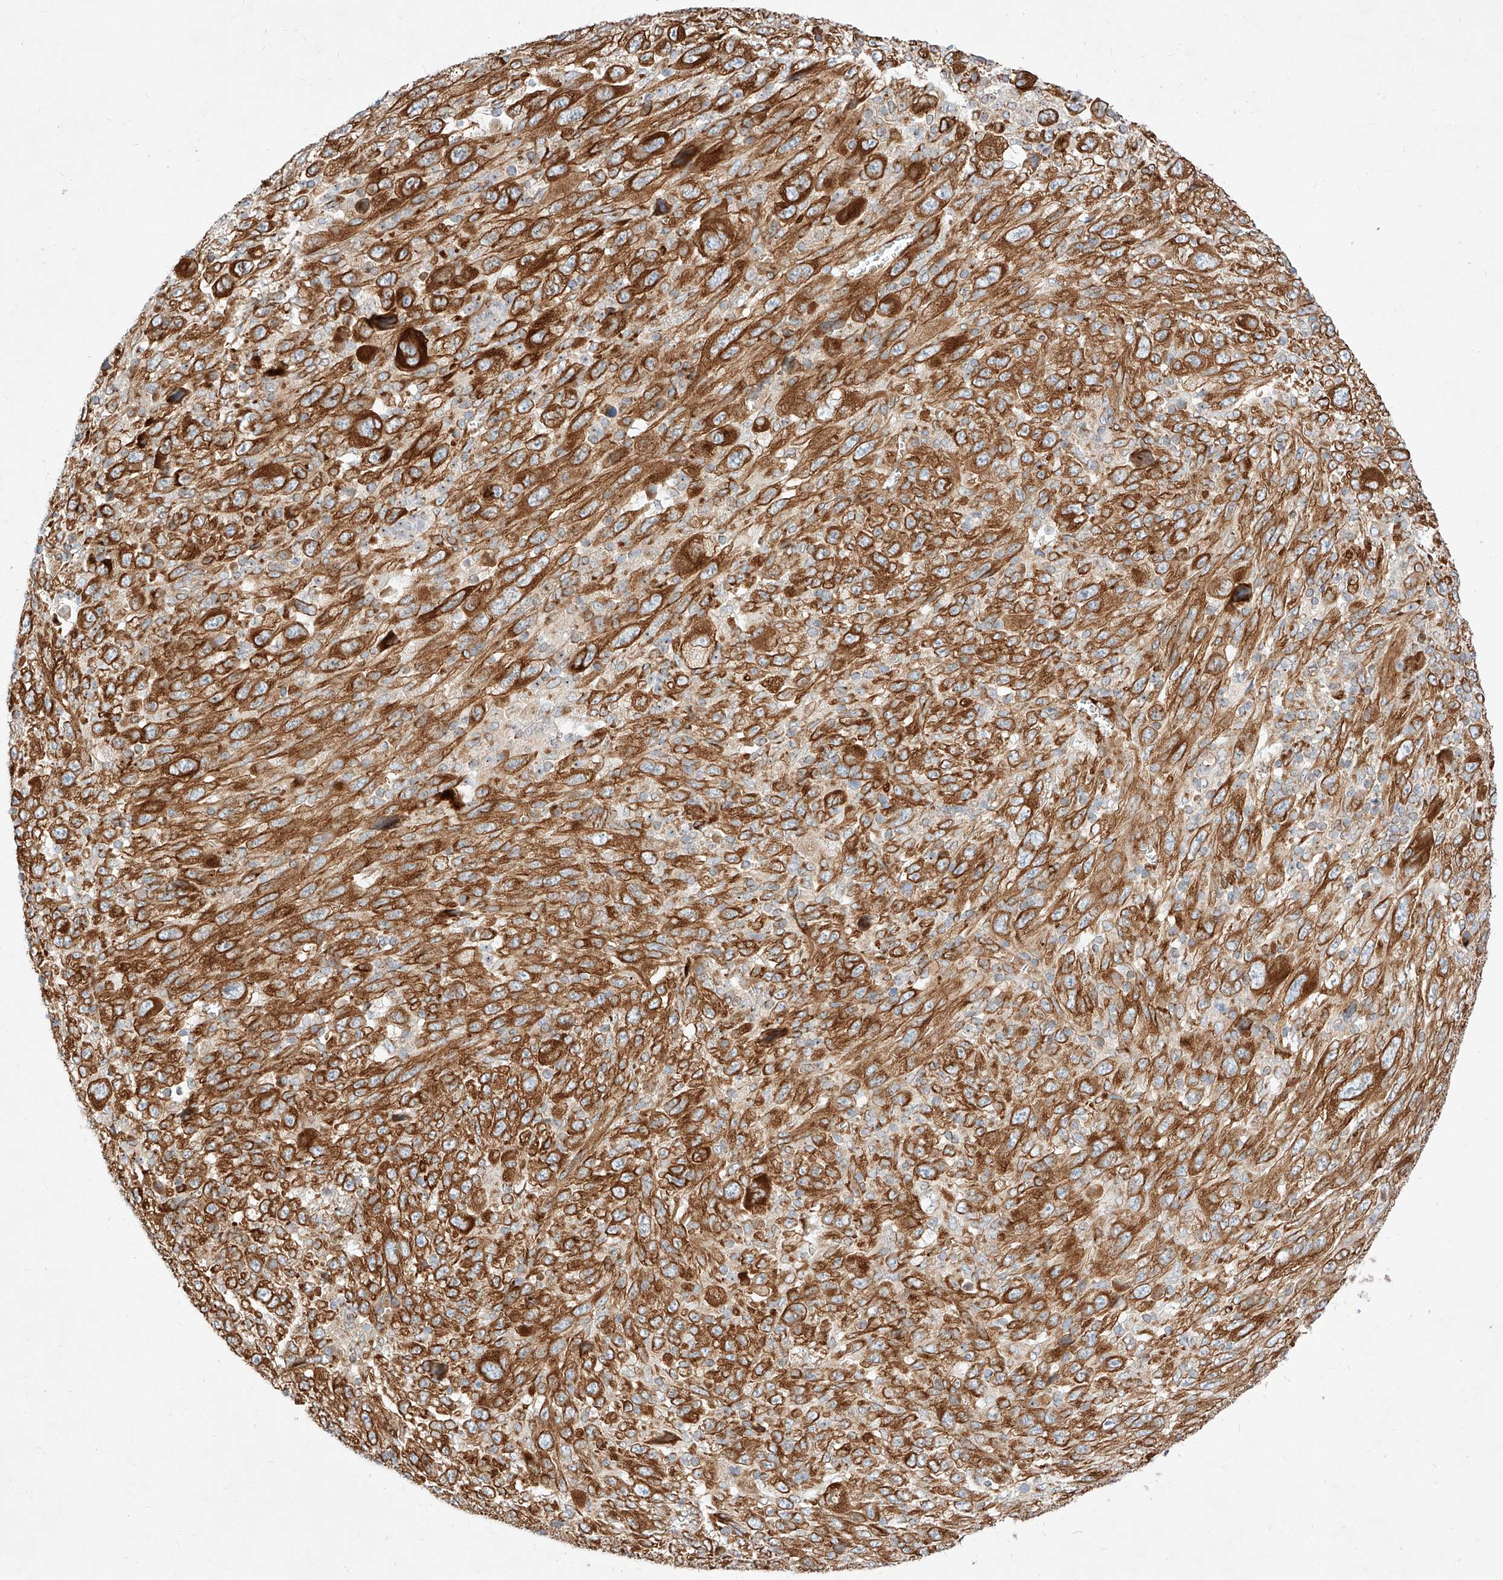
{"staining": {"intensity": "strong", "quantity": ">75%", "location": "cytoplasmic/membranous"}, "tissue": "melanoma", "cell_type": "Tumor cells", "image_type": "cancer", "snomed": [{"axis": "morphology", "description": "Malignant melanoma, Metastatic site"}, {"axis": "topography", "description": "Skin"}], "caption": "Immunohistochemistry (IHC) of malignant melanoma (metastatic site) exhibits high levels of strong cytoplasmic/membranous positivity in about >75% of tumor cells.", "gene": "CSGALNACT2", "patient": {"sex": "female", "age": 56}}